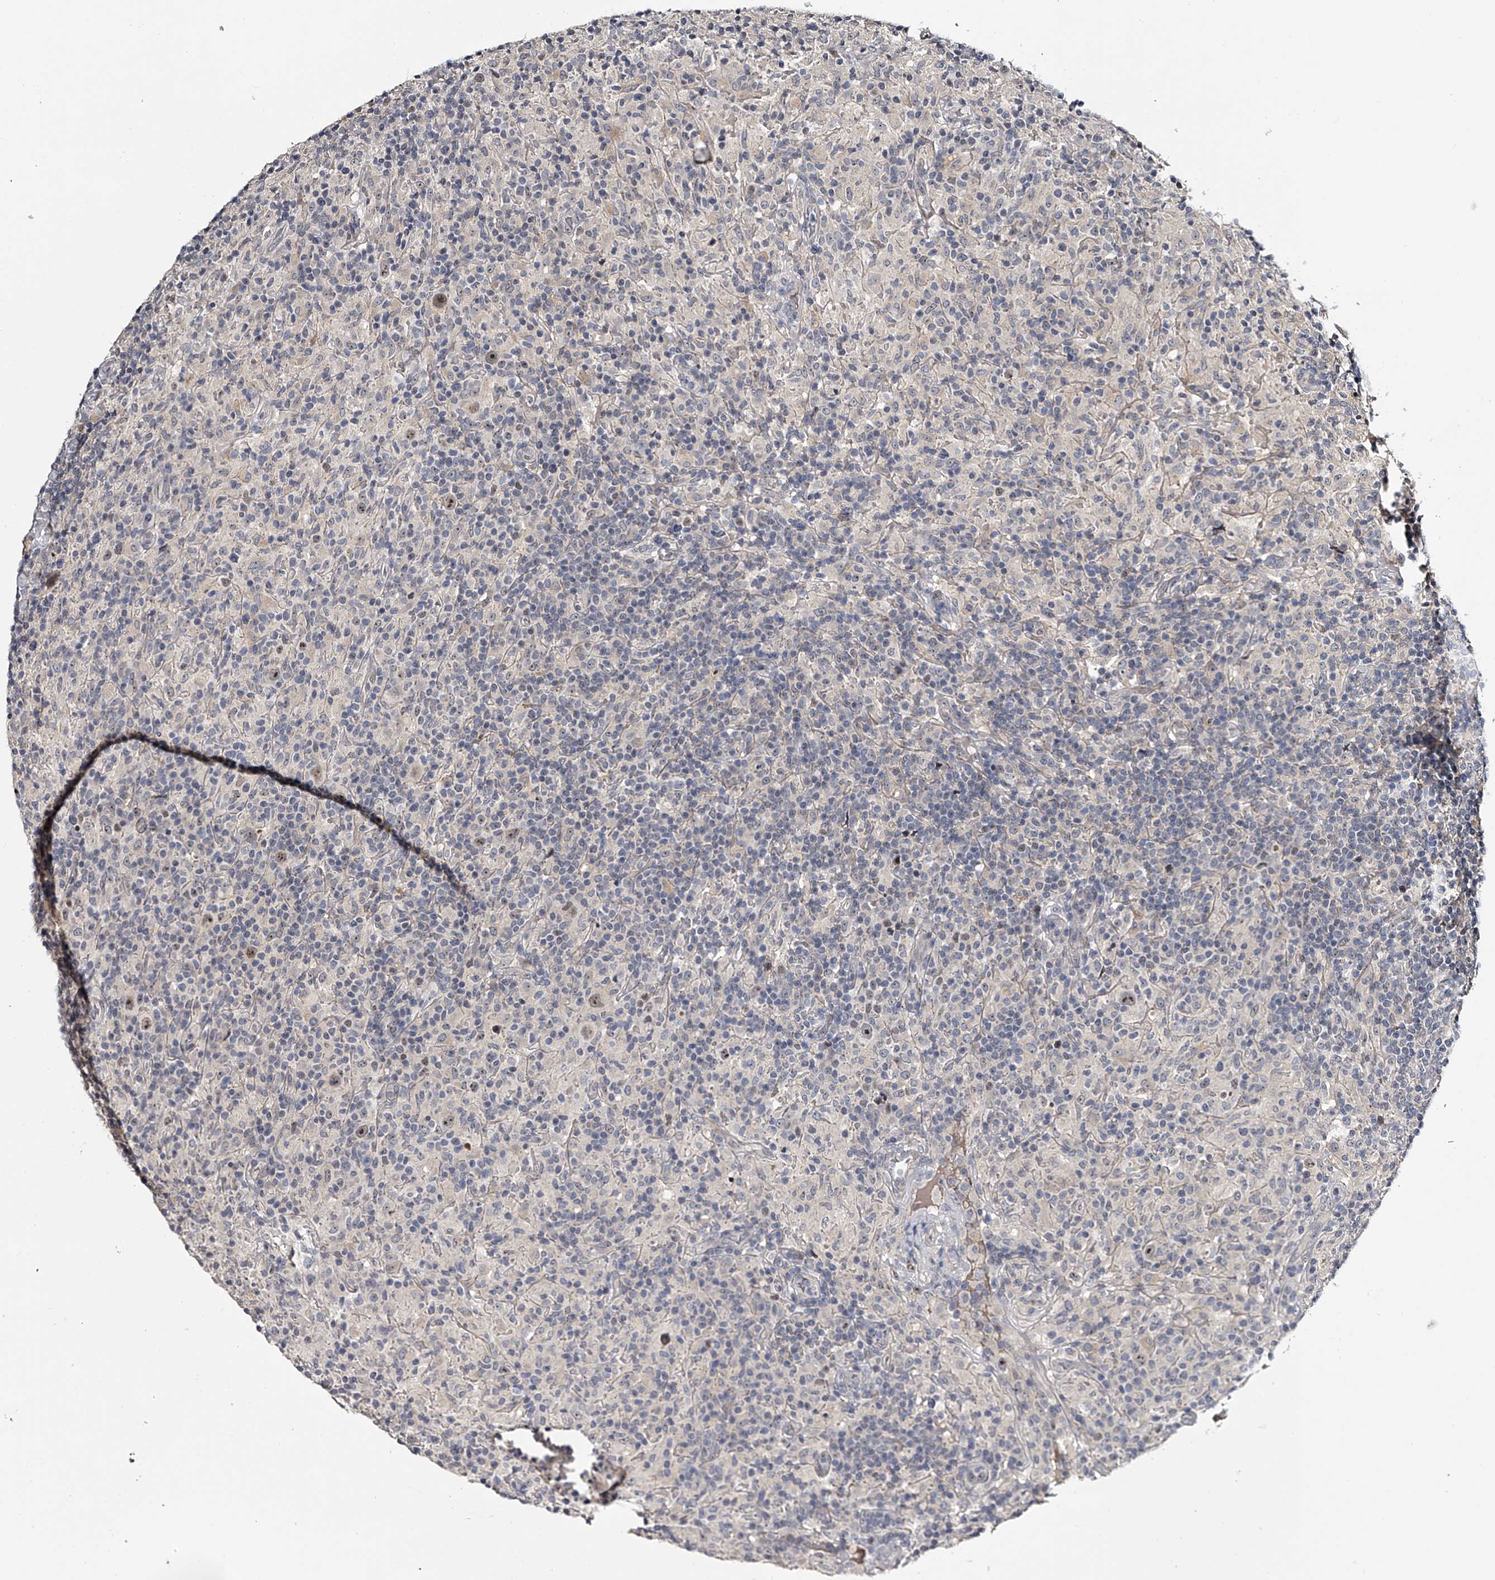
{"staining": {"intensity": "moderate", "quantity": "25%-75%", "location": "nuclear"}, "tissue": "lymphoma", "cell_type": "Tumor cells", "image_type": "cancer", "snomed": [{"axis": "morphology", "description": "Hodgkin's disease, NOS"}, {"axis": "topography", "description": "Lymph node"}], "caption": "IHC (DAB (3,3'-diaminobenzidine)) staining of lymphoma displays moderate nuclear protein expression in about 25%-75% of tumor cells. The staining was performed using DAB (3,3'-diaminobenzidine) to visualize the protein expression in brown, while the nuclei were stained in blue with hematoxylin (Magnification: 20x).", "gene": "MDN1", "patient": {"sex": "male", "age": 70}}